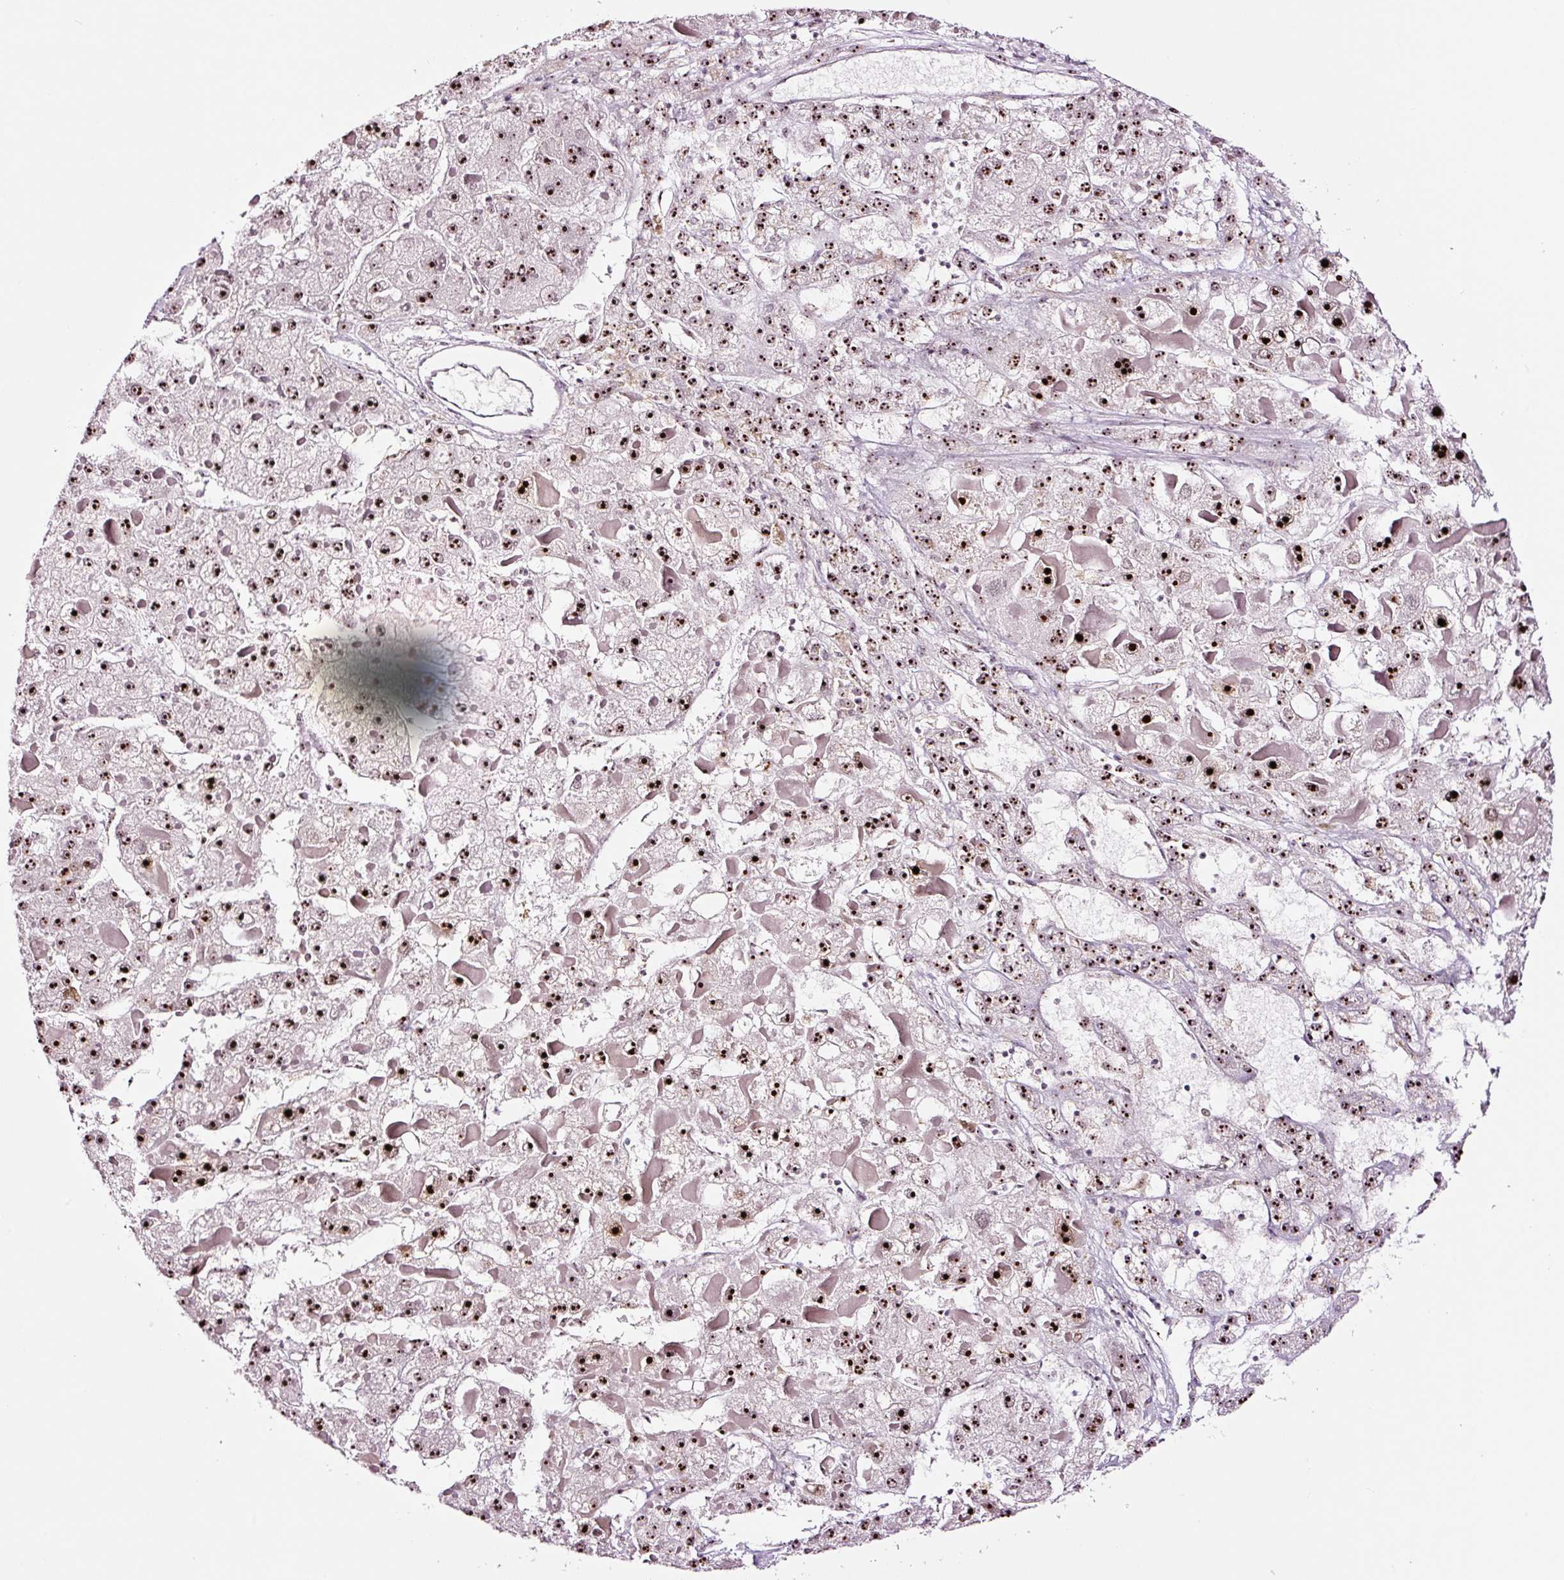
{"staining": {"intensity": "strong", "quantity": ">75%", "location": "nuclear"}, "tissue": "liver cancer", "cell_type": "Tumor cells", "image_type": "cancer", "snomed": [{"axis": "morphology", "description": "Carcinoma, Hepatocellular, NOS"}, {"axis": "topography", "description": "Liver"}], "caption": "Liver cancer (hepatocellular carcinoma) tissue exhibits strong nuclear staining in about >75% of tumor cells, visualized by immunohistochemistry. (IHC, brightfield microscopy, high magnification).", "gene": "GNL3", "patient": {"sex": "female", "age": 73}}